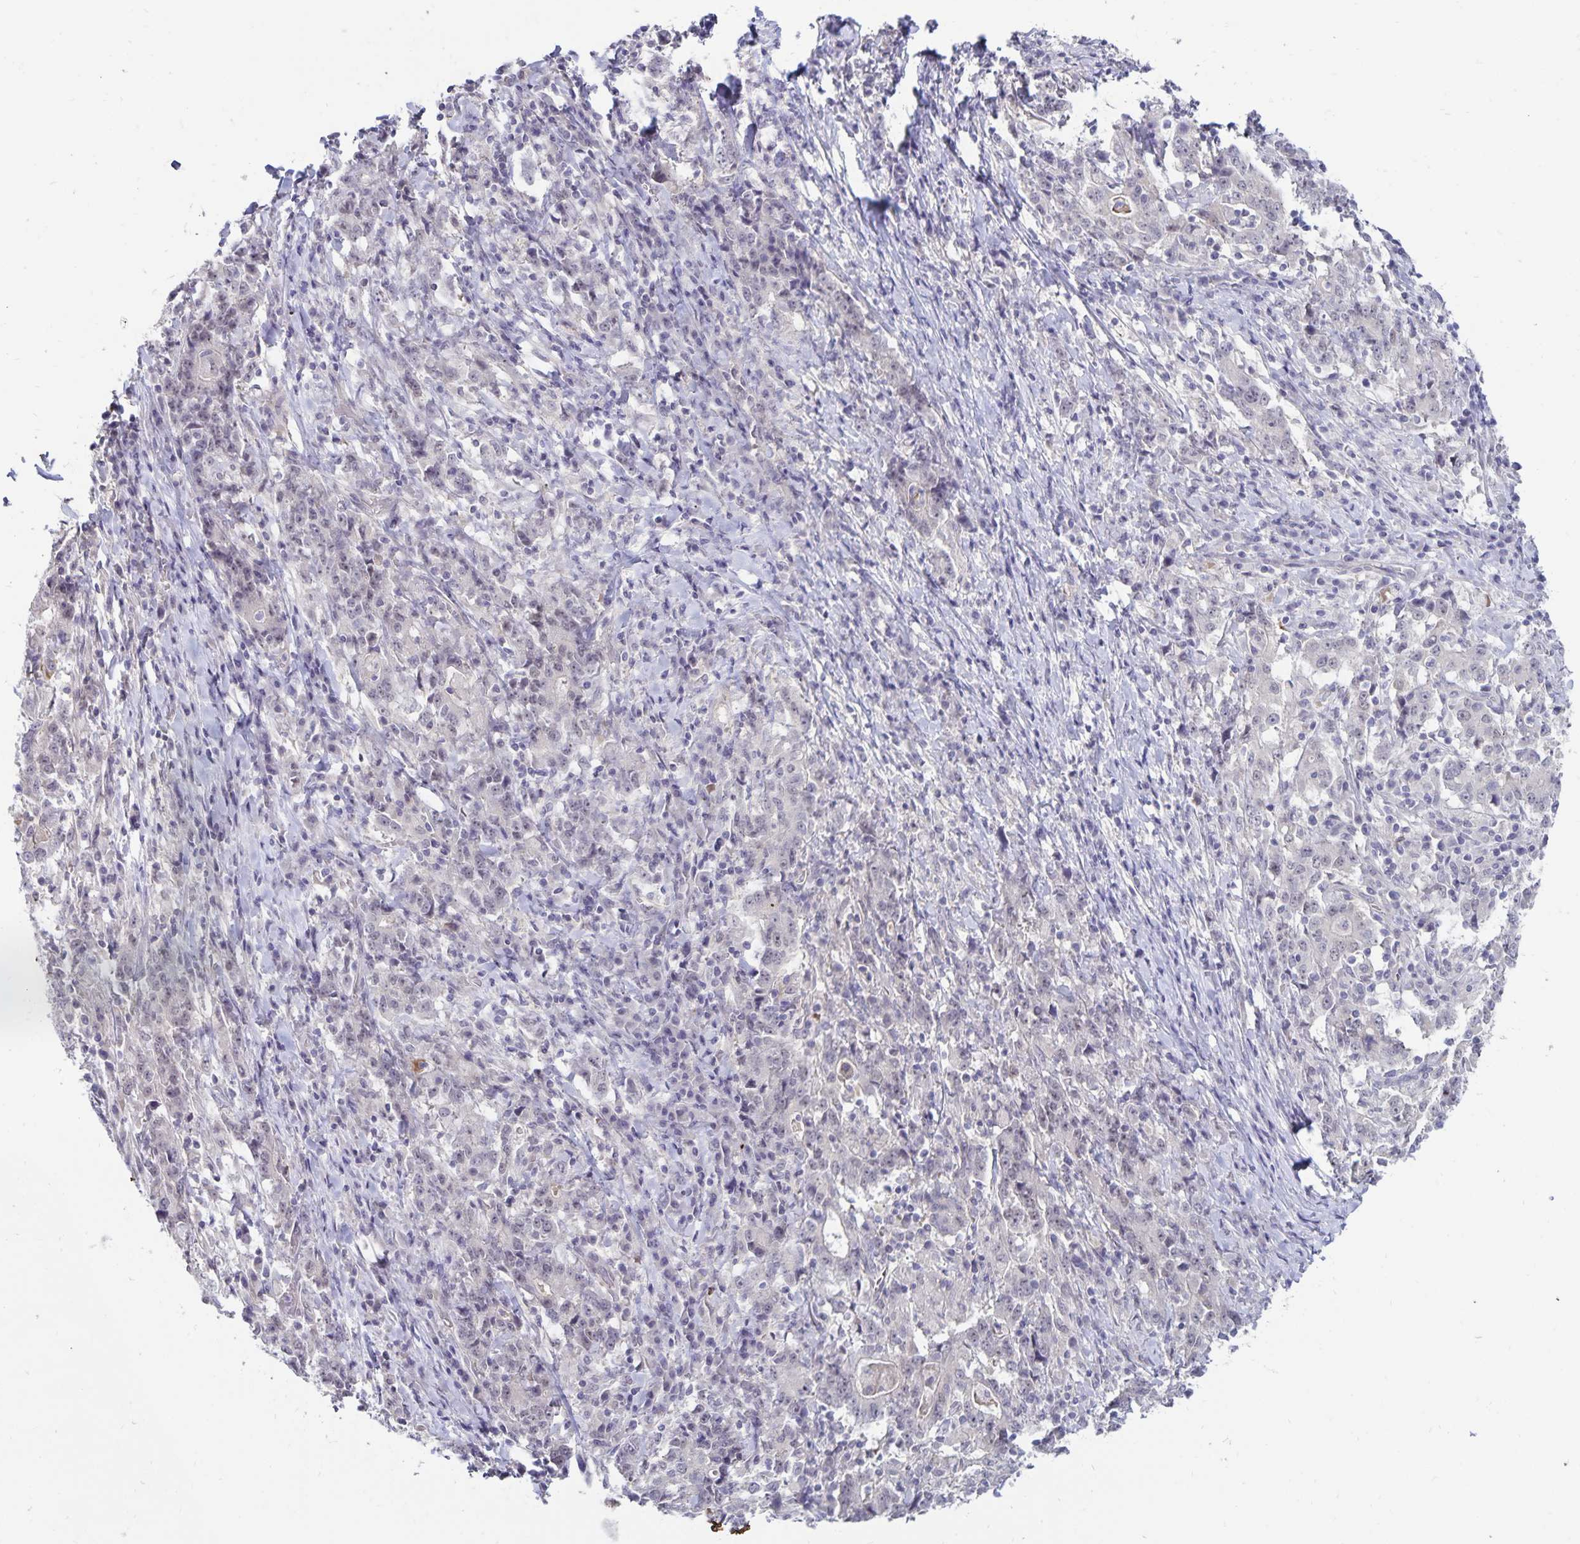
{"staining": {"intensity": "negative", "quantity": "none", "location": "none"}, "tissue": "stomach cancer", "cell_type": "Tumor cells", "image_type": "cancer", "snomed": [{"axis": "morphology", "description": "Normal tissue, NOS"}, {"axis": "morphology", "description": "Adenocarcinoma, NOS"}, {"axis": "topography", "description": "Stomach, upper"}, {"axis": "topography", "description": "Stomach"}], "caption": "DAB (3,3'-diaminobenzidine) immunohistochemical staining of human adenocarcinoma (stomach) shows no significant expression in tumor cells.", "gene": "CDKN2B", "patient": {"sex": "male", "age": 59}}